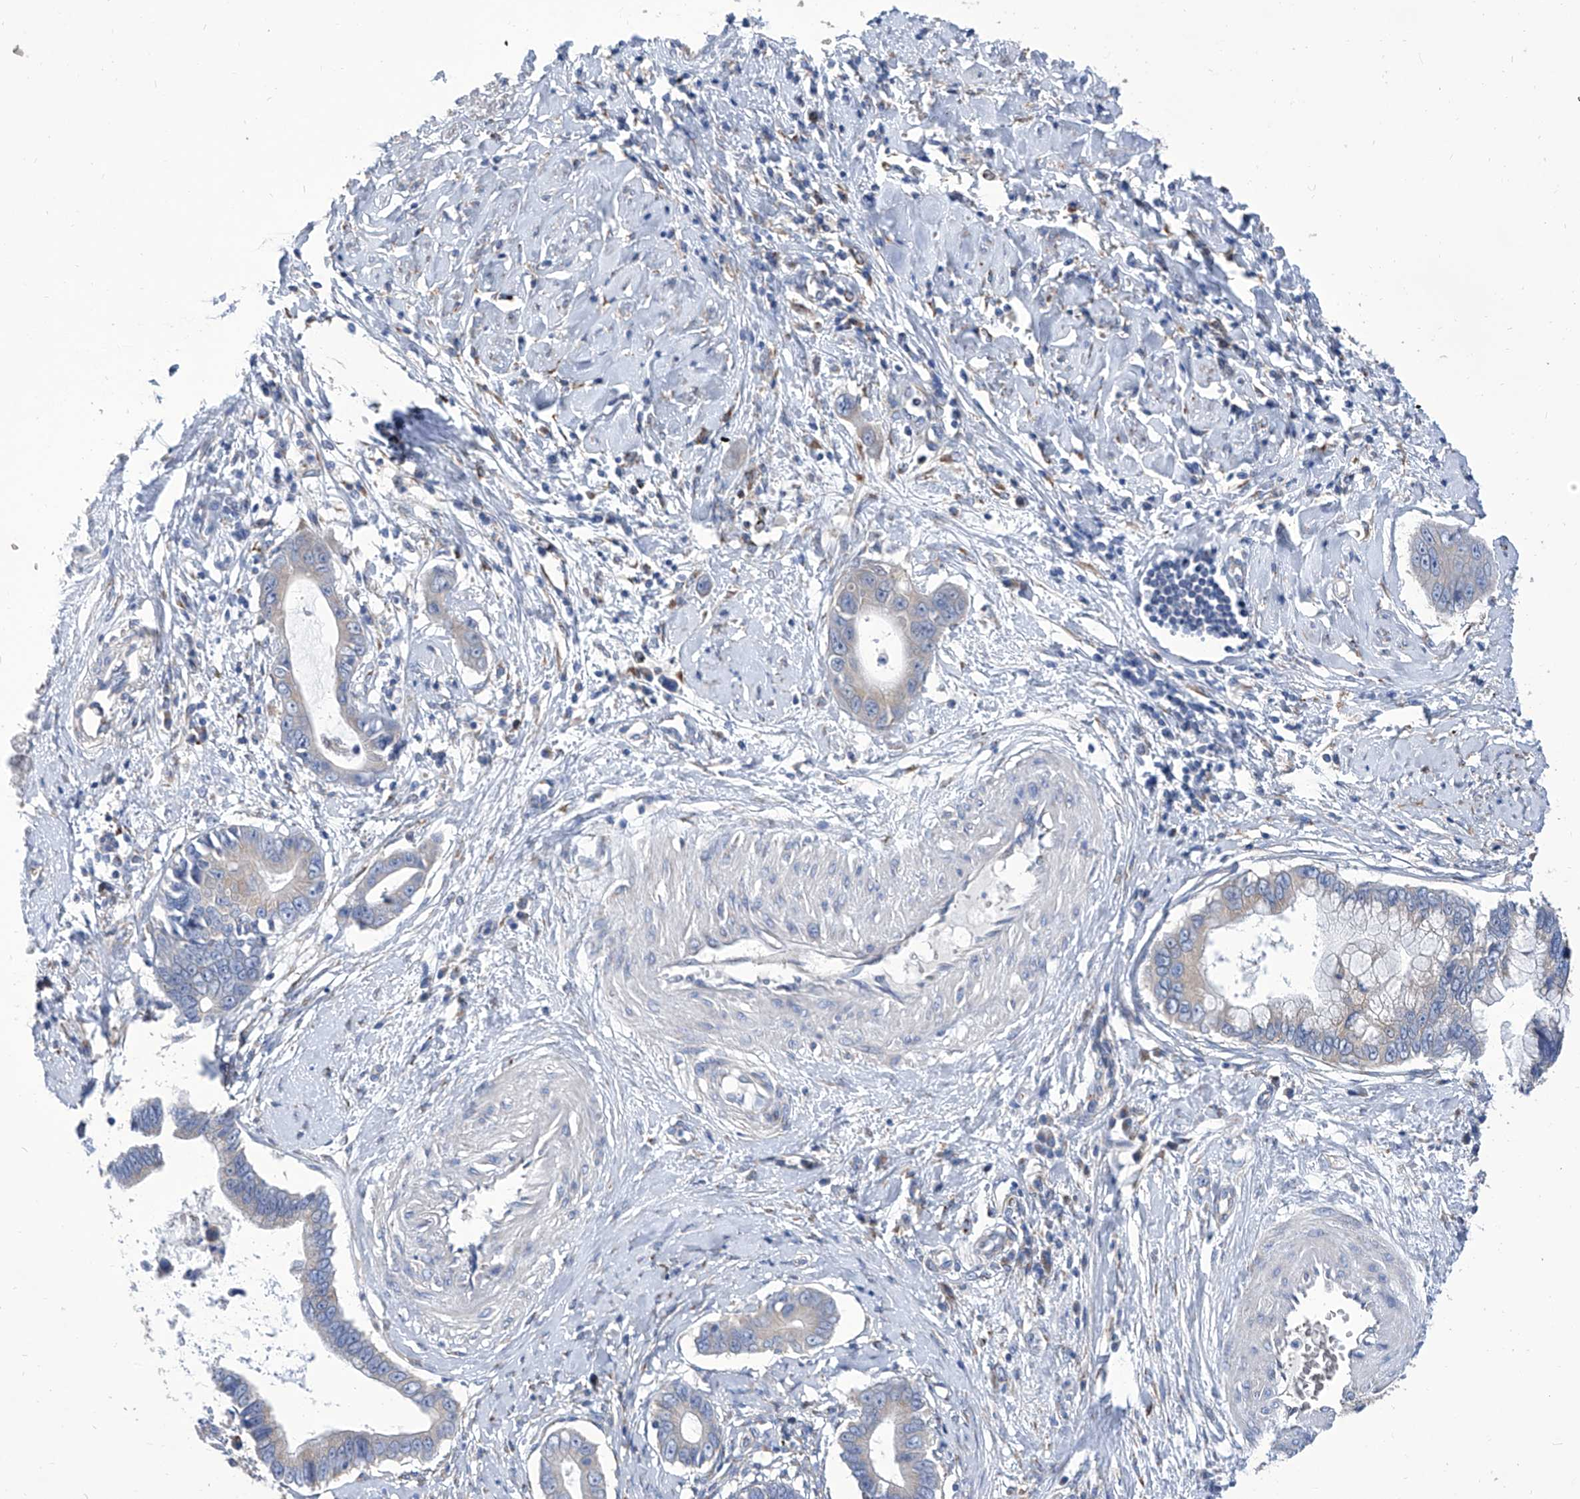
{"staining": {"intensity": "weak", "quantity": "<25%", "location": "cytoplasmic/membranous"}, "tissue": "cervical cancer", "cell_type": "Tumor cells", "image_type": "cancer", "snomed": [{"axis": "morphology", "description": "Adenocarcinoma, NOS"}, {"axis": "topography", "description": "Cervix"}], "caption": "This is an IHC image of cervical cancer. There is no positivity in tumor cells.", "gene": "TJAP1", "patient": {"sex": "female", "age": 44}}